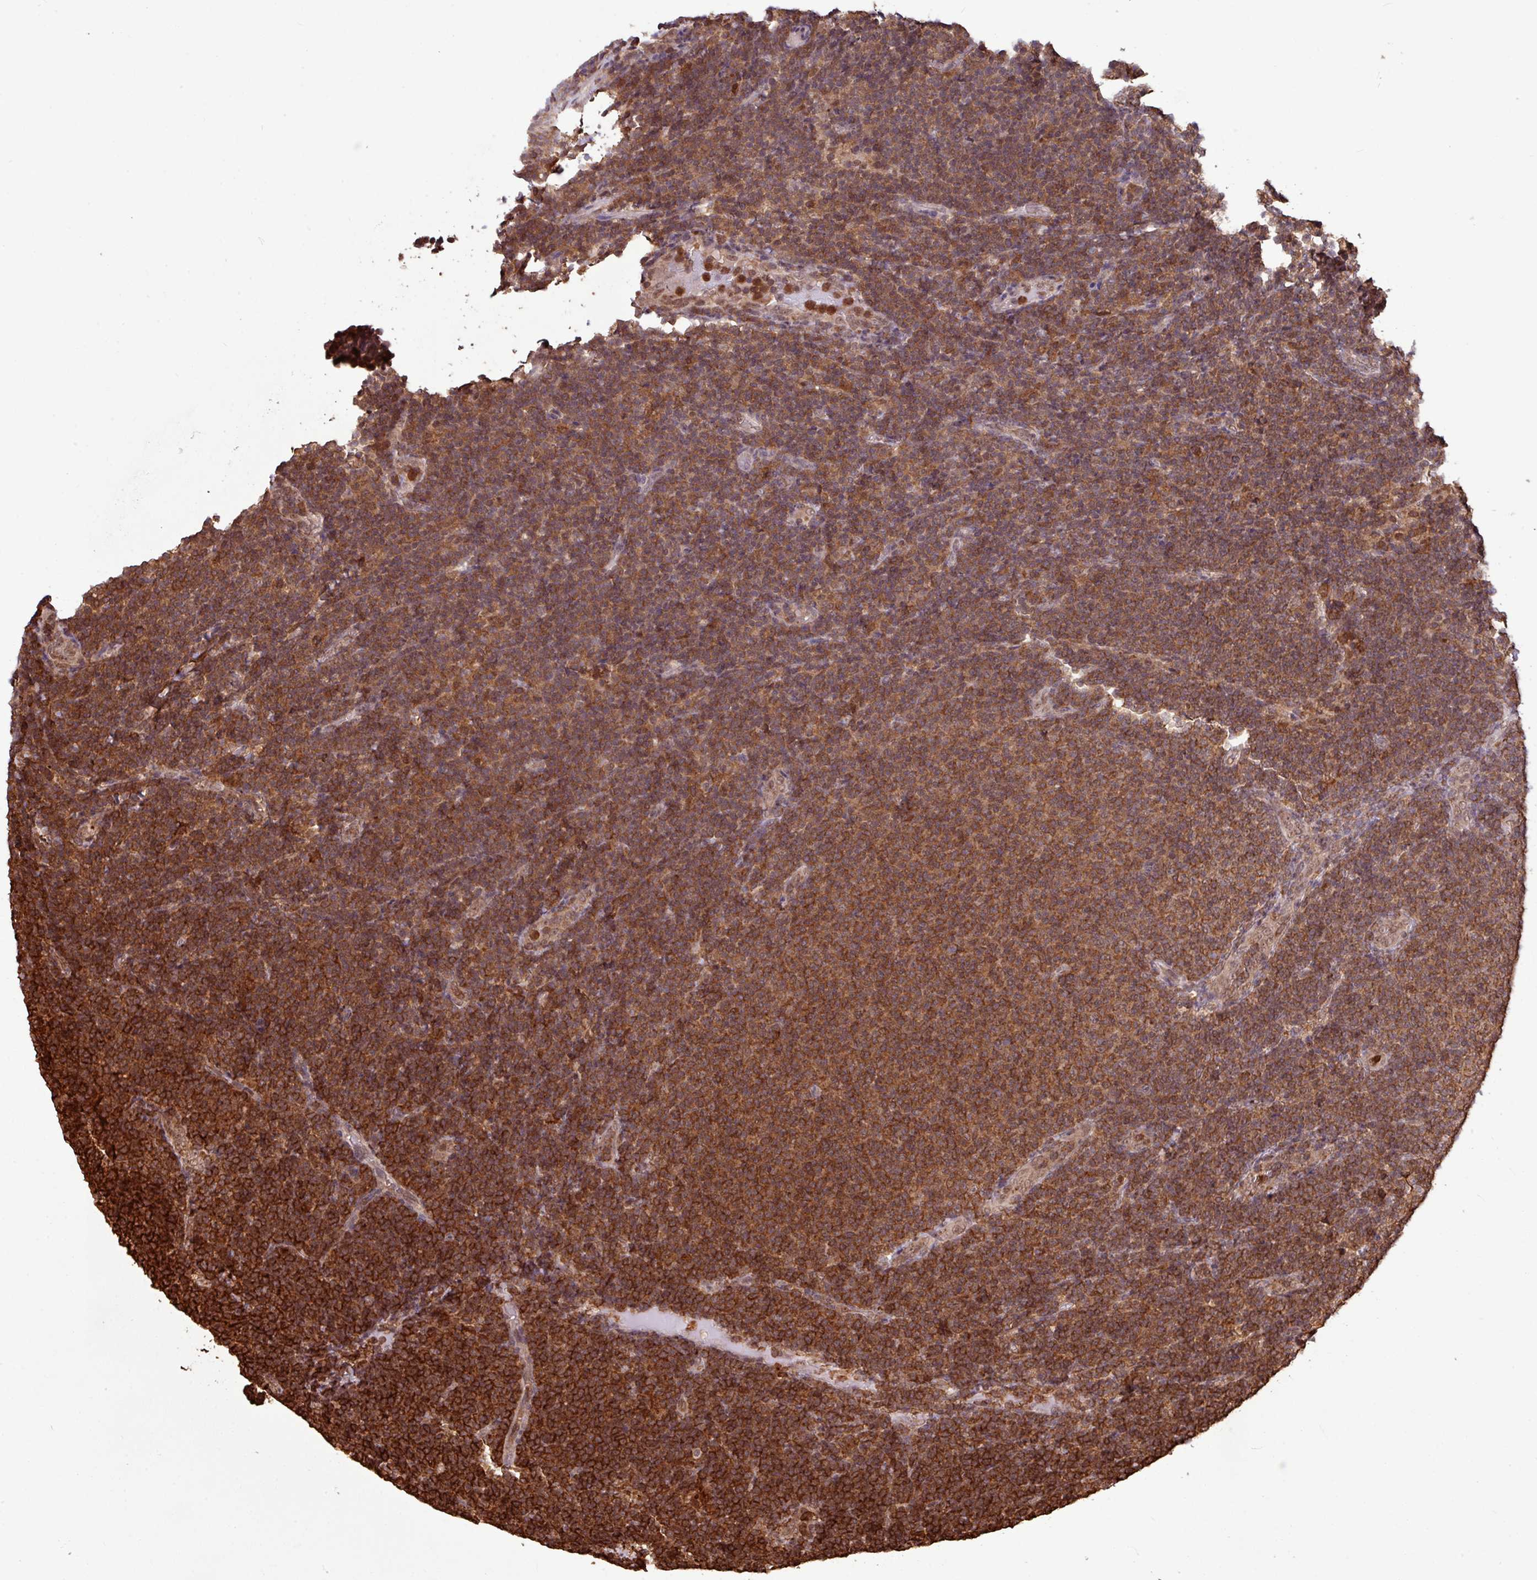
{"staining": {"intensity": "moderate", "quantity": ">75%", "location": "cytoplasmic/membranous"}, "tissue": "lymphoma", "cell_type": "Tumor cells", "image_type": "cancer", "snomed": [{"axis": "morphology", "description": "Malignant lymphoma, non-Hodgkin's type, Low grade"}, {"axis": "topography", "description": "Lymph node"}], "caption": "Malignant lymphoma, non-Hodgkin's type (low-grade) tissue shows moderate cytoplasmic/membranous expression in about >75% of tumor cells, visualized by immunohistochemistry. The protein of interest is shown in brown color, while the nuclei are stained blue.", "gene": "GON7", "patient": {"sex": "male", "age": 66}}